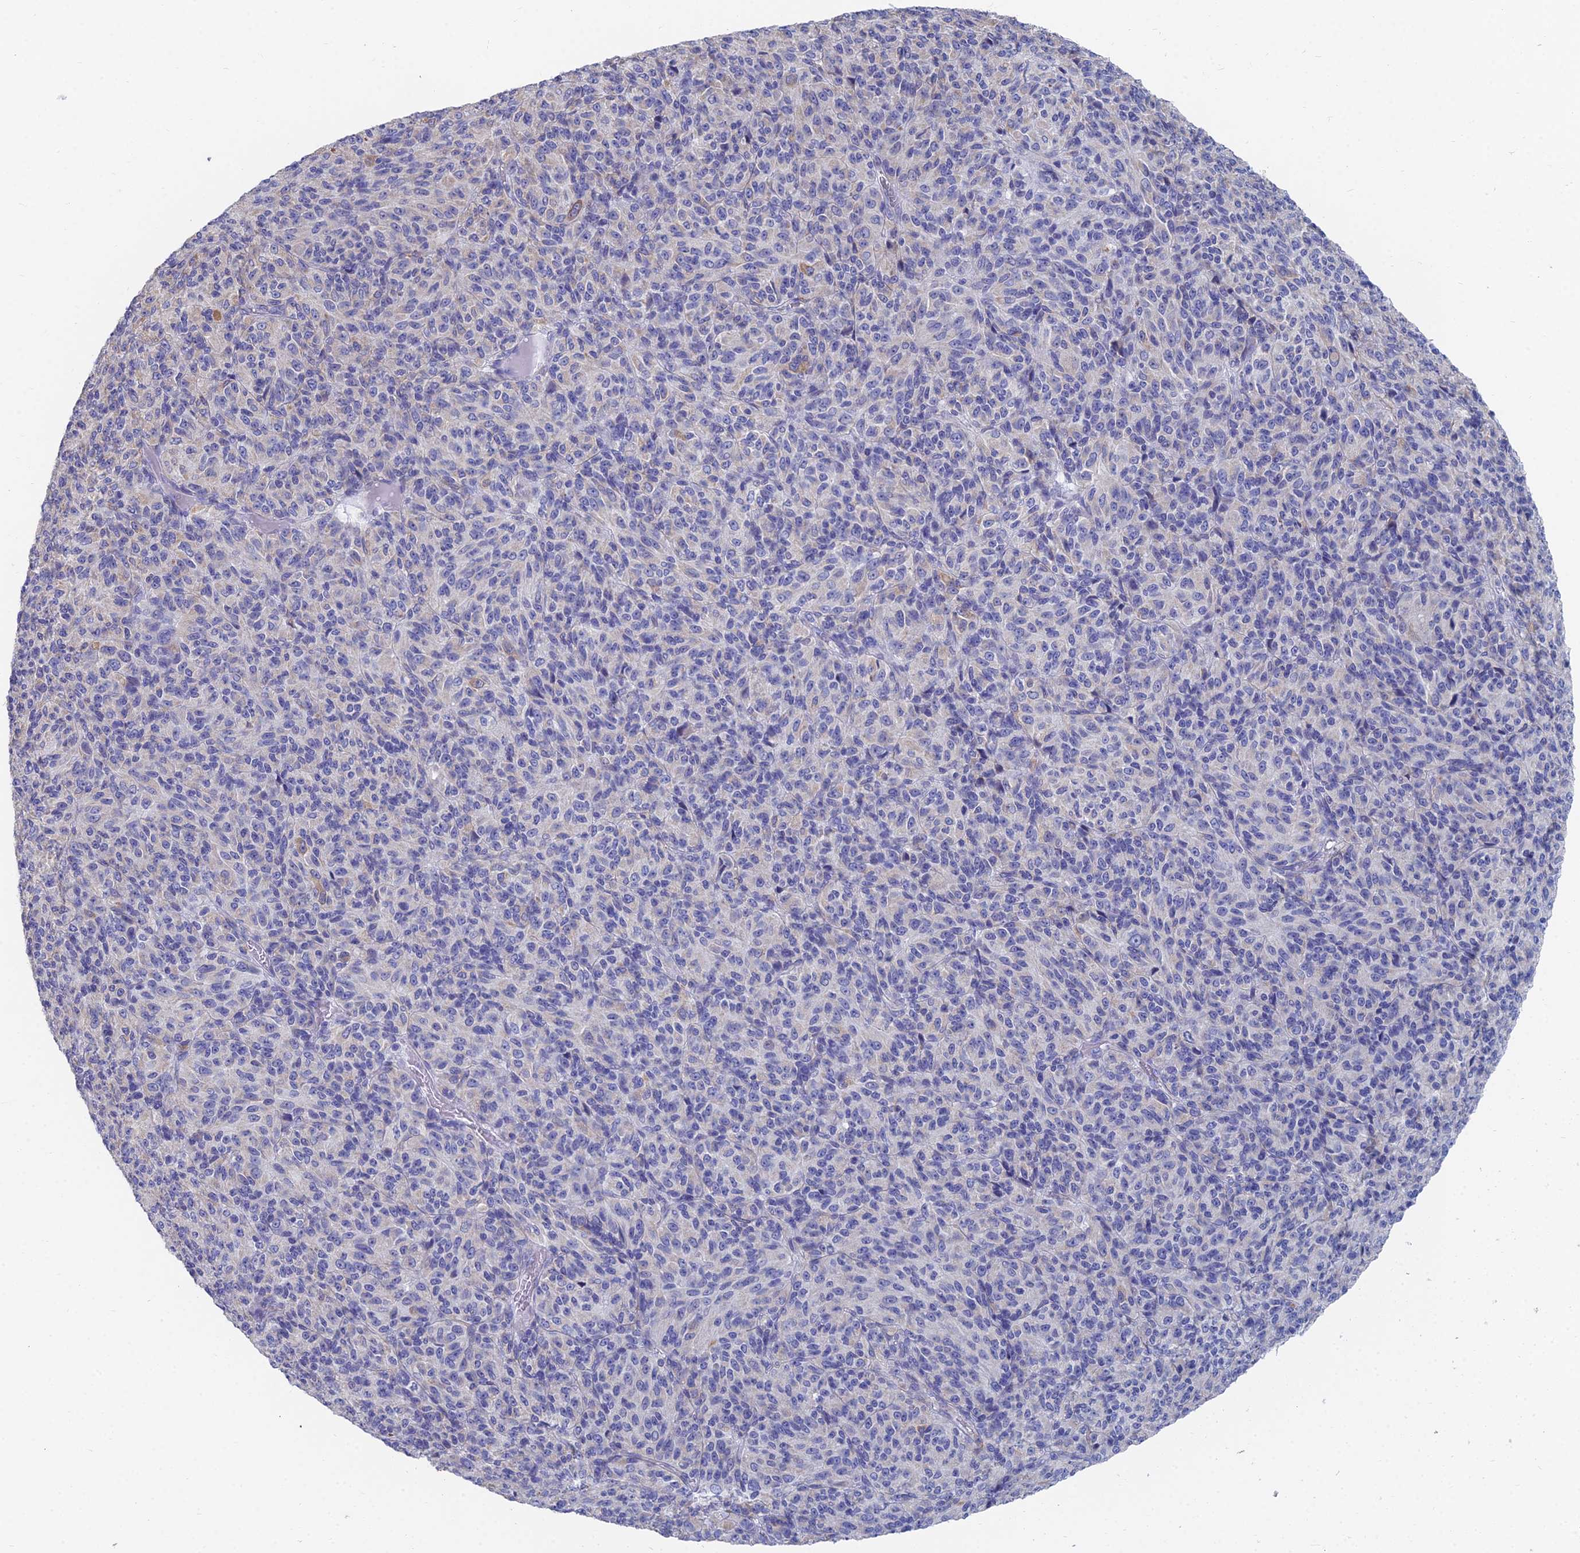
{"staining": {"intensity": "weak", "quantity": "<25%", "location": "cytoplasmic/membranous"}, "tissue": "melanoma", "cell_type": "Tumor cells", "image_type": "cancer", "snomed": [{"axis": "morphology", "description": "Malignant melanoma, Metastatic site"}, {"axis": "topography", "description": "Brain"}], "caption": "An immunohistochemistry (IHC) image of melanoma is shown. There is no staining in tumor cells of melanoma.", "gene": "TNNT3", "patient": {"sex": "female", "age": 56}}